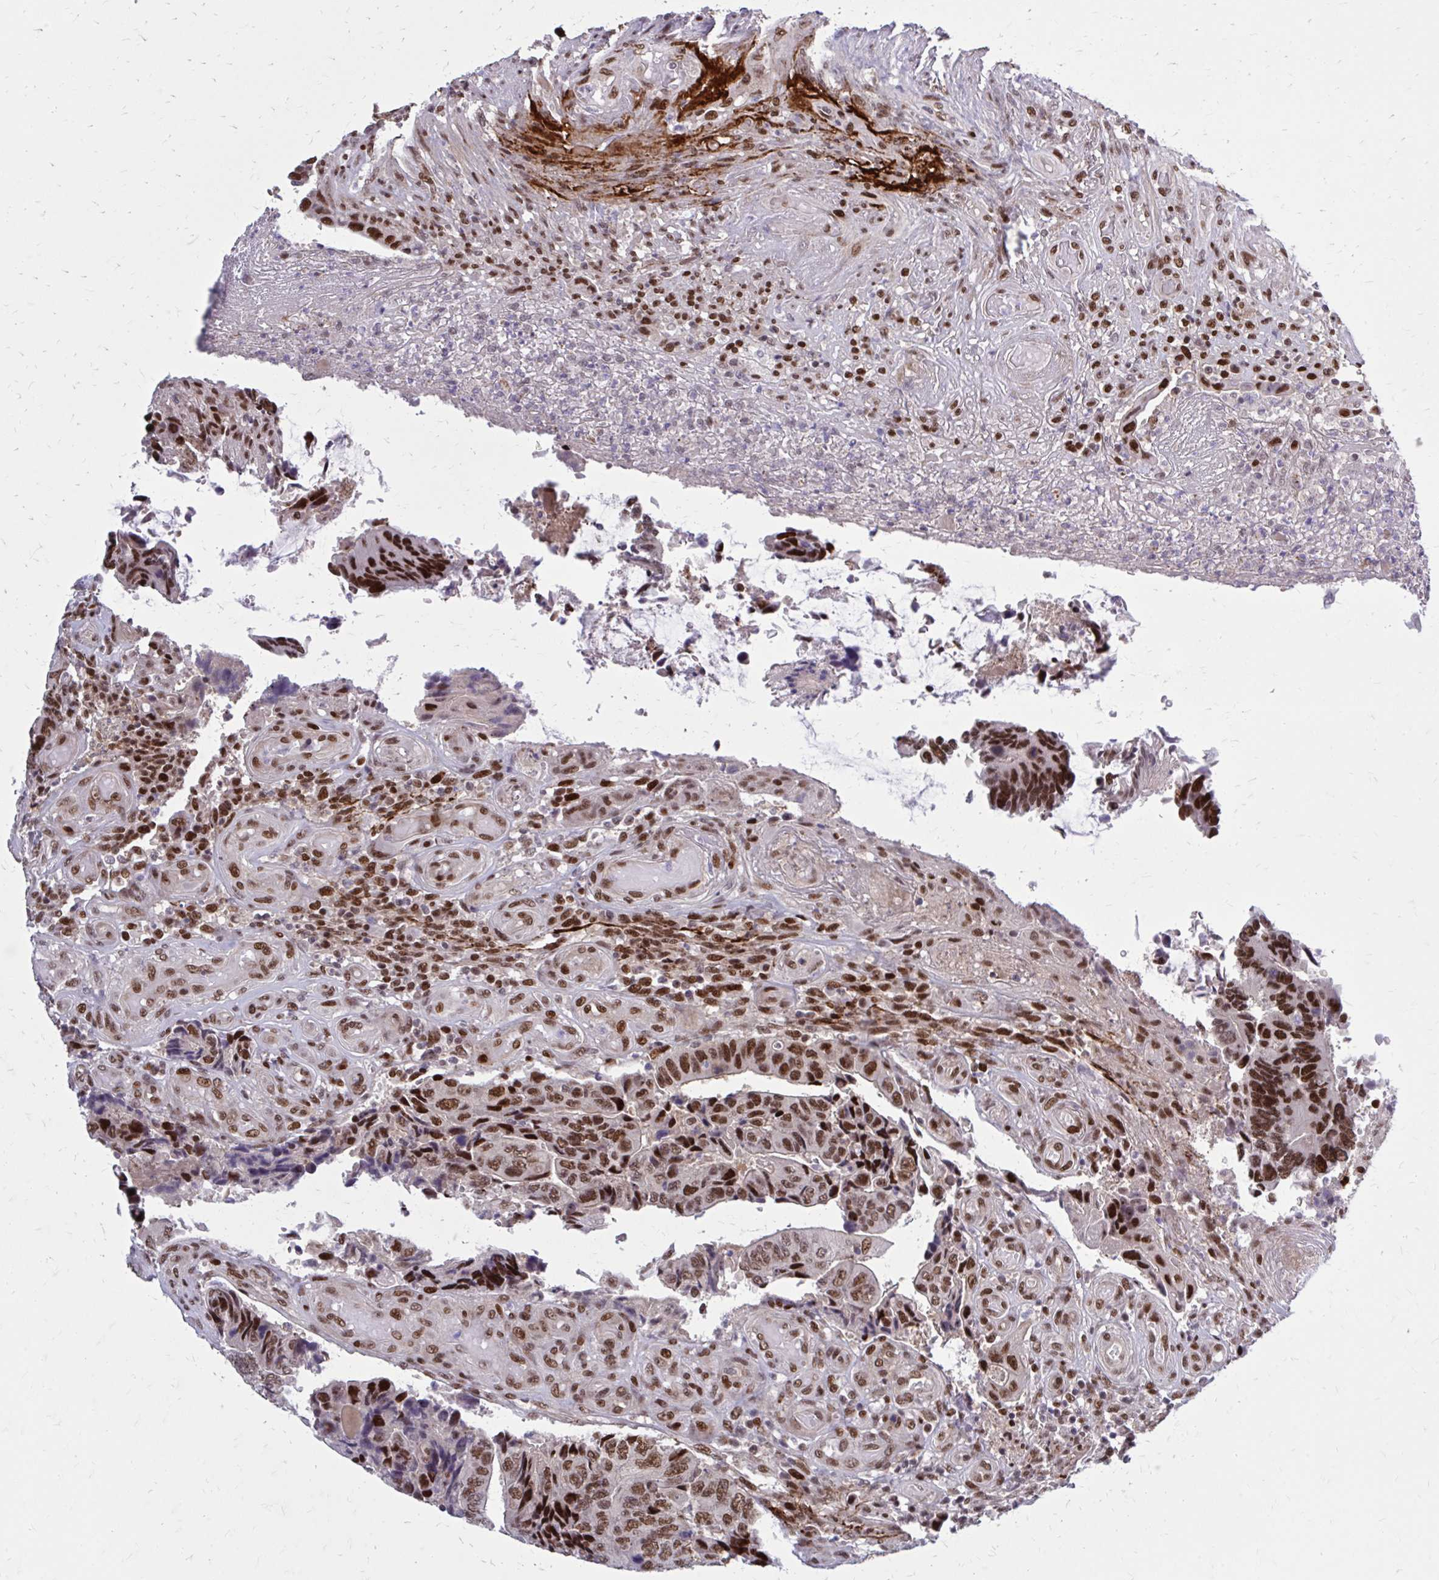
{"staining": {"intensity": "moderate", "quantity": ">75%", "location": "nuclear"}, "tissue": "colorectal cancer", "cell_type": "Tumor cells", "image_type": "cancer", "snomed": [{"axis": "morphology", "description": "Adenocarcinoma, NOS"}, {"axis": "topography", "description": "Colon"}], "caption": "An image of human colorectal cancer stained for a protein displays moderate nuclear brown staining in tumor cells.", "gene": "PSME4", "patient": {"sex": "male", "age": 87}}